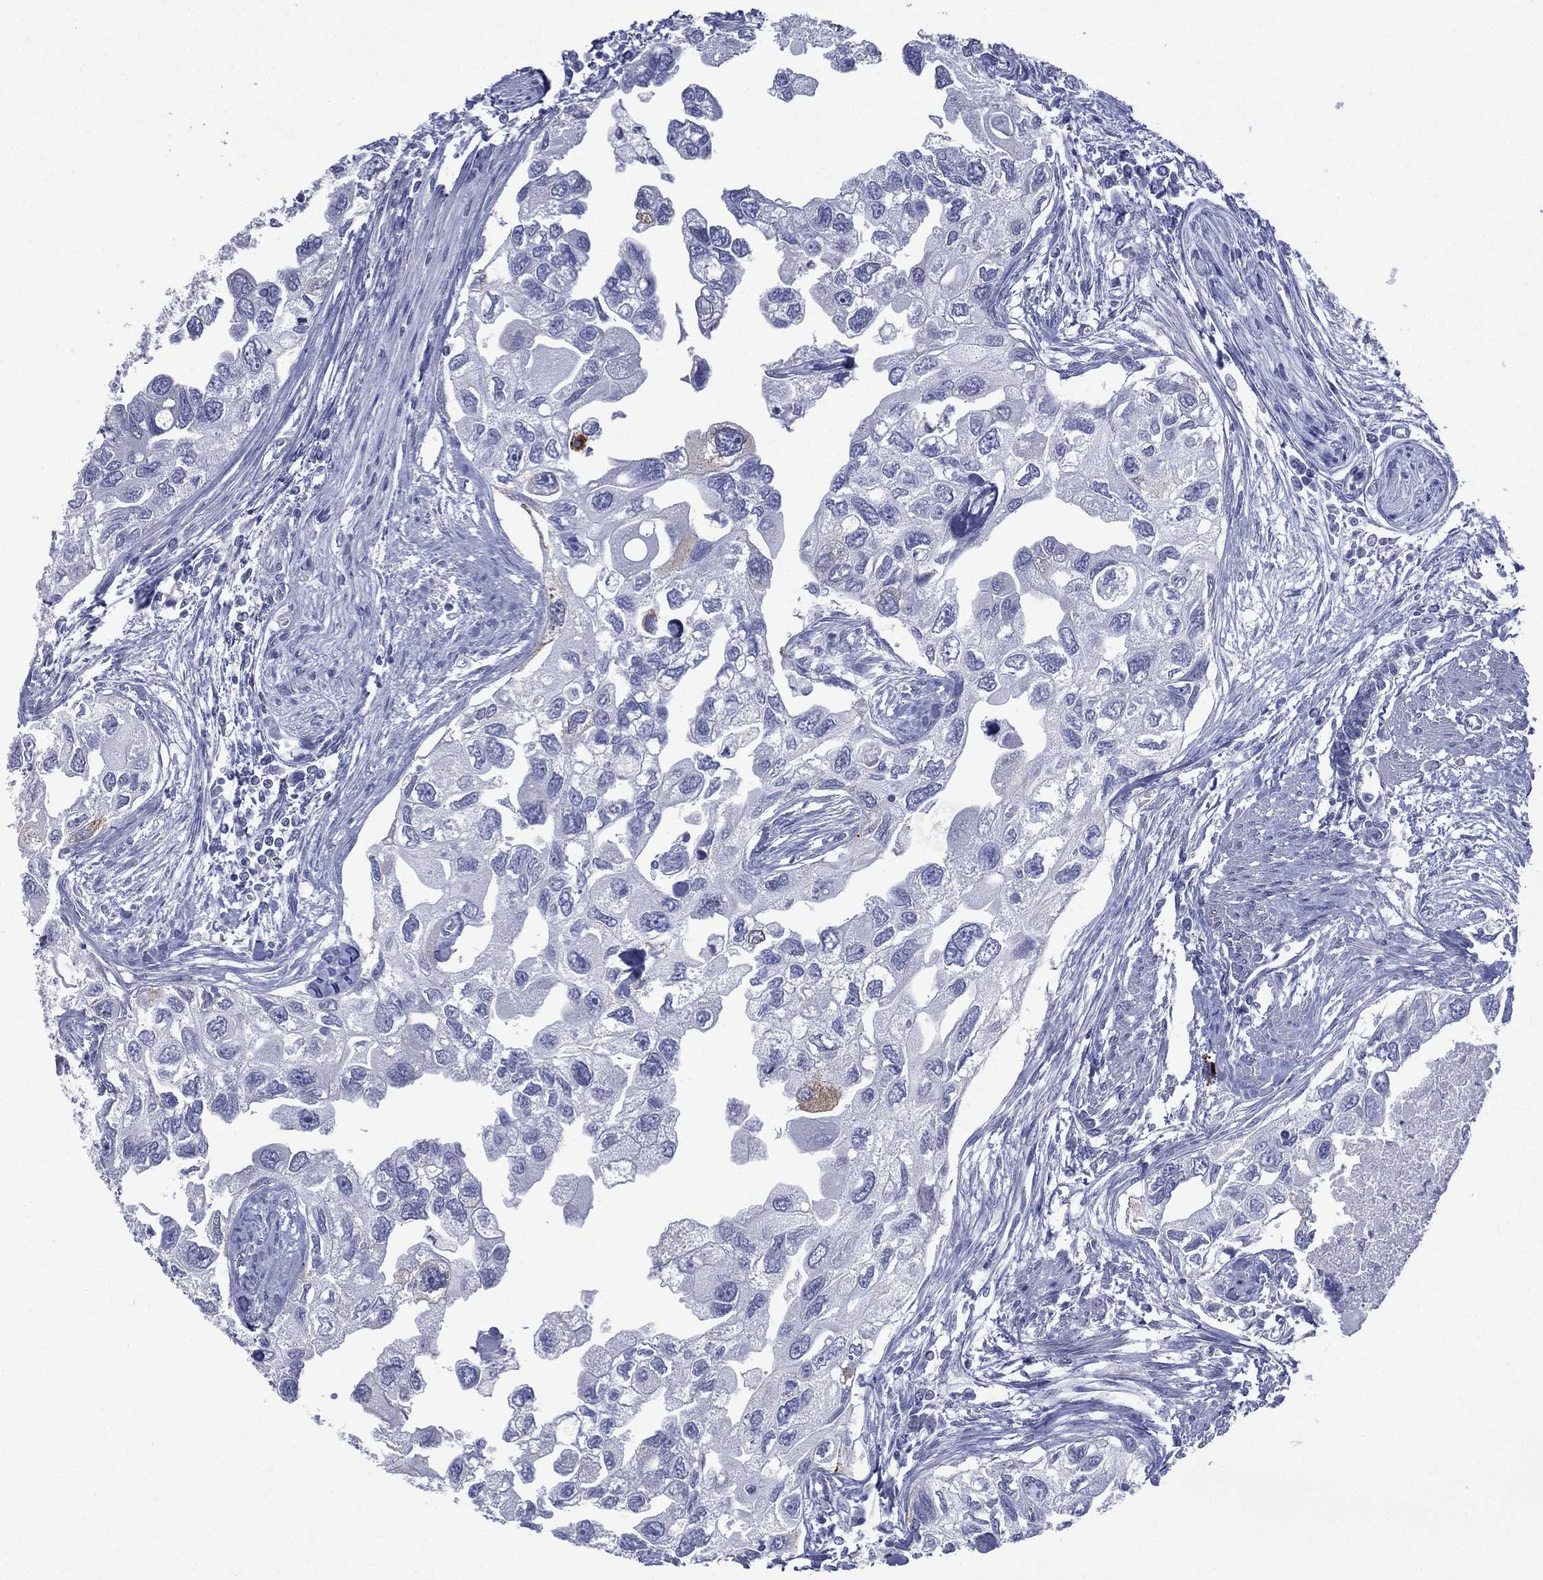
{"staining": {"intensity": "negative", "quantity": "none", "location": "none"}, "tissue": "urothelial cancer", "cell_type": "Tumor cells", "image_type": "cancer", "snomed": [{"axis": "morphology", "description": "Urothelial carcinoma, High grade"}, {"axis": "topography", "description": "Urinary bladder"}], "caption": "The immunohistochemistry image has no significant positivity in tumor cells of high-grade urothelial carcinoma tissue.", "gene": "CES2", "patient": {"sex": "male", "age": 59}}